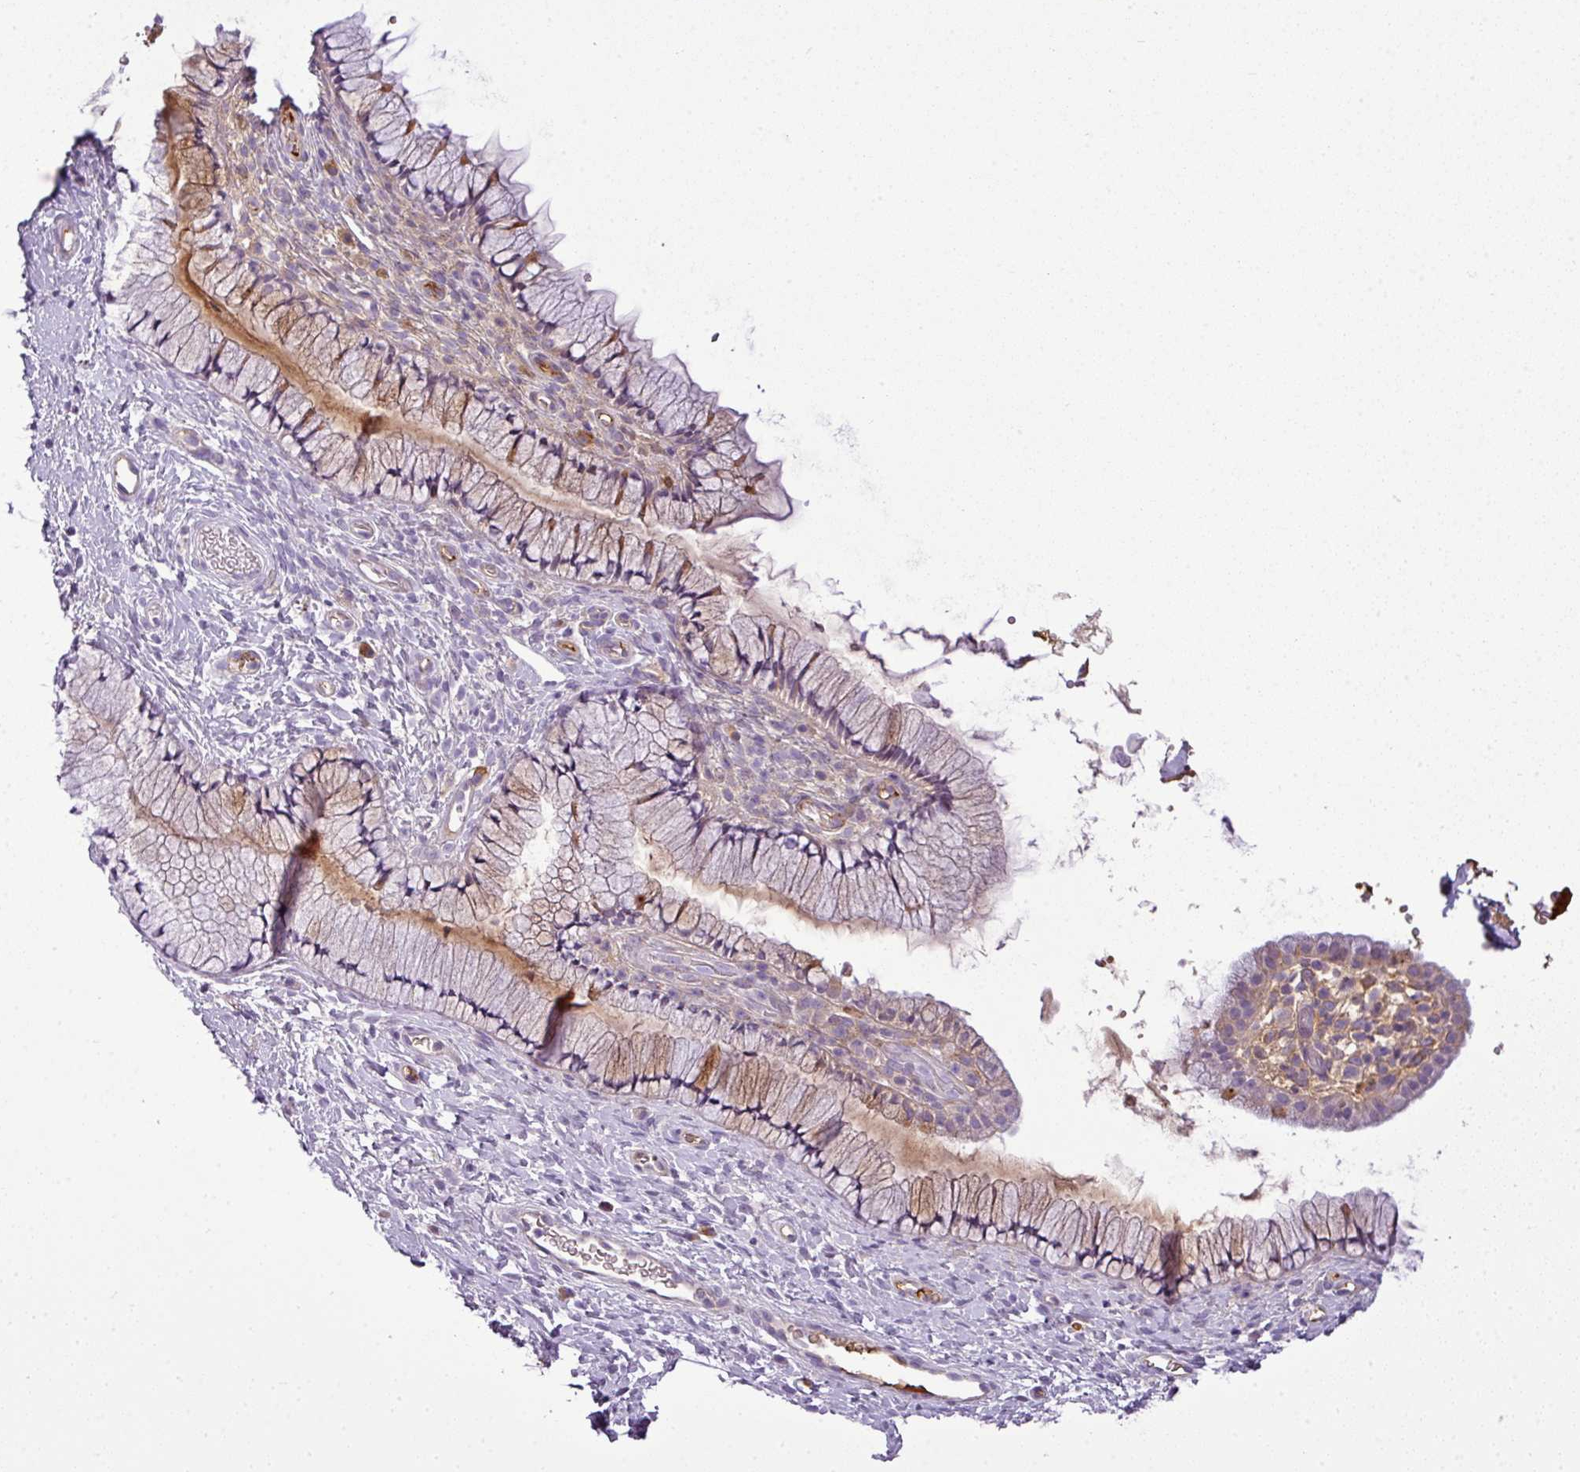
{"staining": {"intensity": "weak", "quantity": "<25%", "location": "cytoplasmic/membranous"}, "tissue": "cervix", "cell_type": "Glandular cells", "image_type": "normal", "snomed": [{"axis": "morphology", "description": "Normal tissue, NOS"}, {"axis": "topography", "description": "Cervix"}], "caption": "A high-resolution micrograph shows immunohistochemistry (IHC) staining of normal cervix, which exhibits no significant positivity in glandular cells. (DAB (3,3'-diaminobenzidine) IHC with hematoxylin counter stain).", "gene": "C4A", "patient": {"sex": "female", "age": 36}}